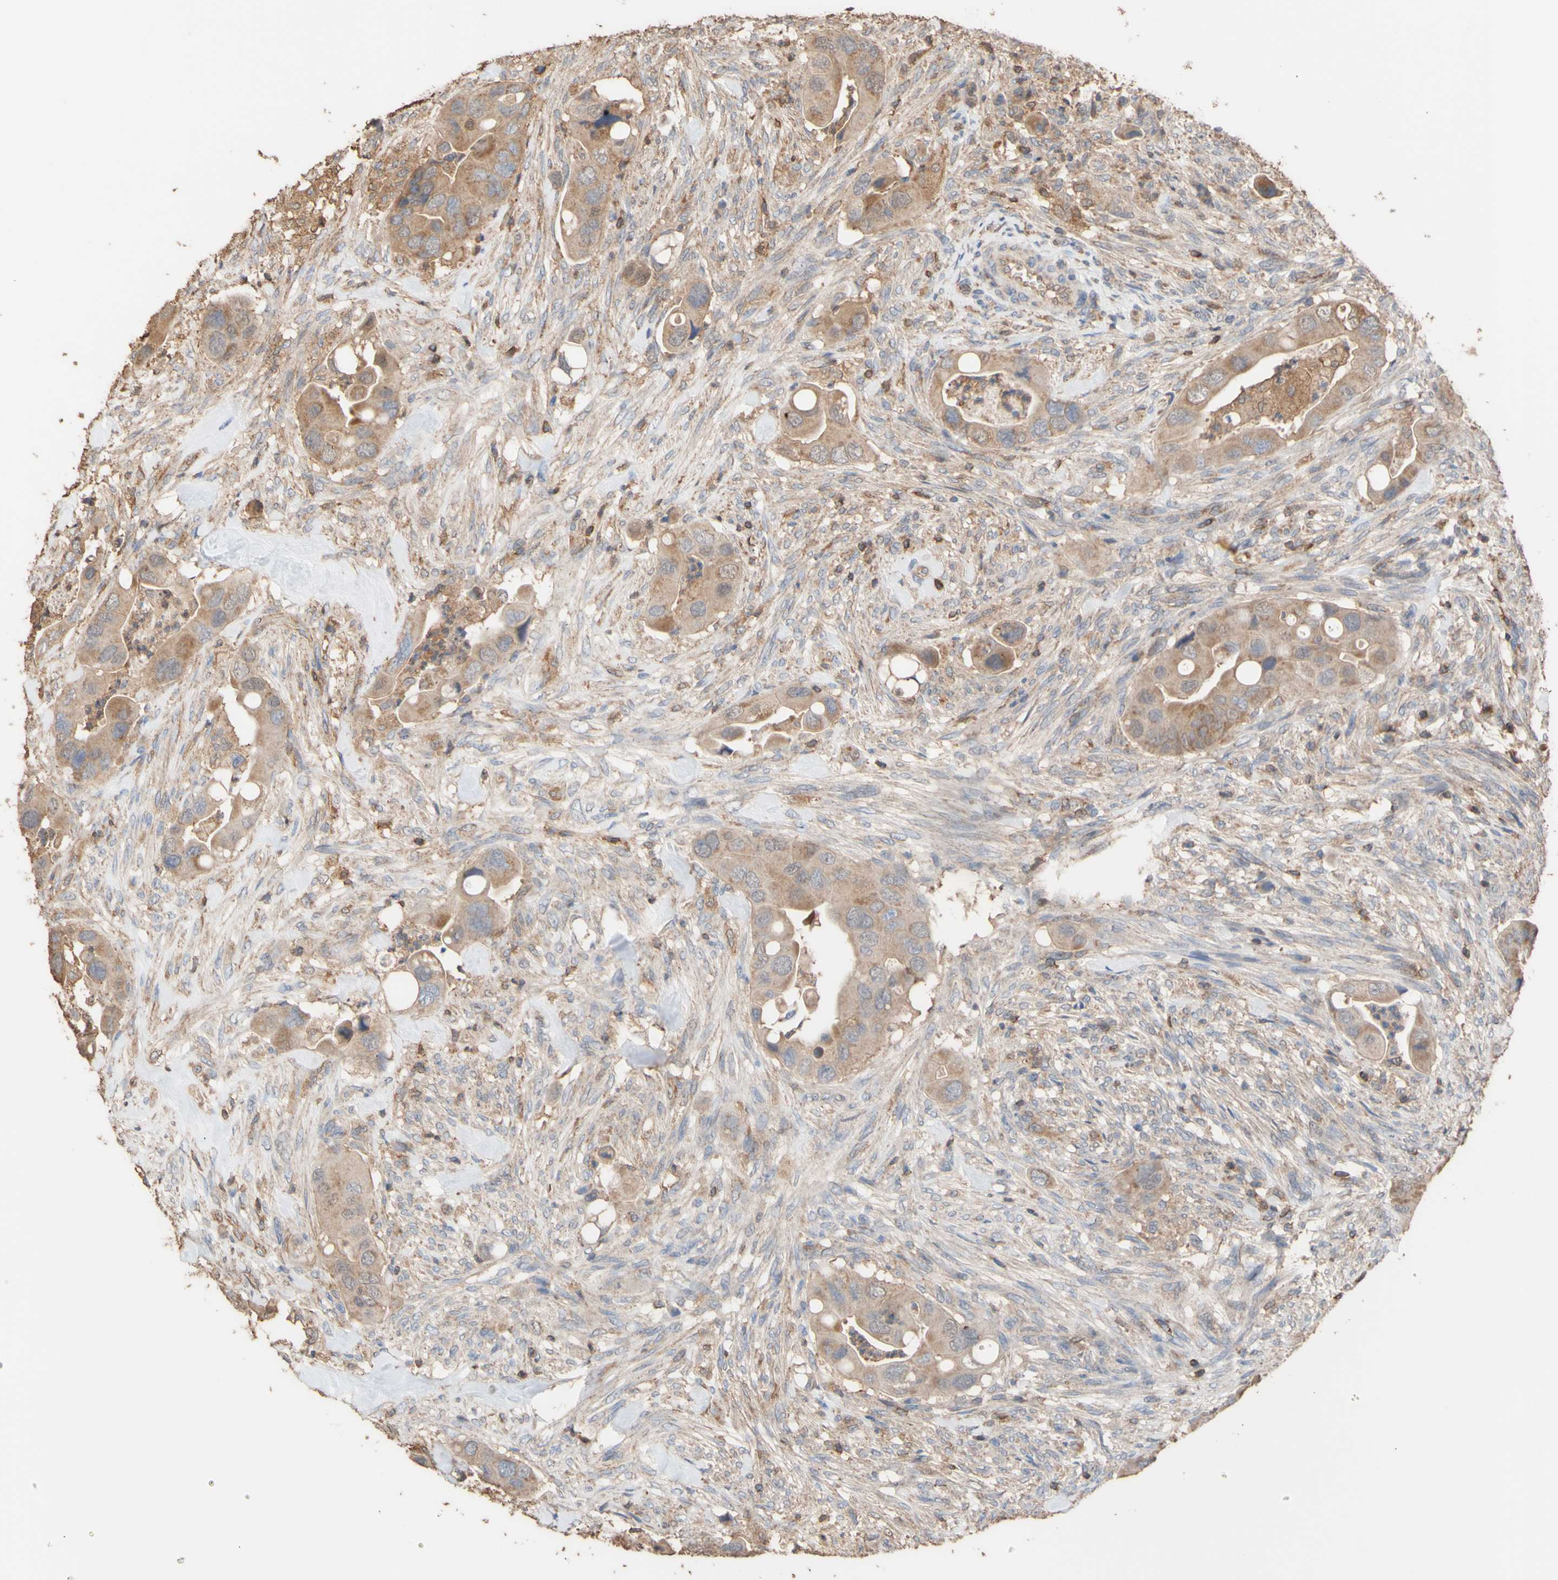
{"staining": {"intensity": "moderate", "quantity": ">75%", "location": "cytoplasmic/membranous"}, "tissue": "colorectal cancer", "cell_type": "Tumor cells", "image_type": "cancer", "snomed": [{"axis": "morphology", "description": "Adenocarcinoma, NOS"}, {"axis": "topography", "description": "Rectum"}], "caption": "This image demonstrates colorectal cancer (adenocarcinoma) stained with immunohistochemistry (IHC) to label a protein in brown. The cytoplasmic/membranous of tumor cells show moderate positivity for the protein. Nuclei are counter-stained blue.", "gene": "ALDH9A1", "patient": {"sex": "female", "age": 57}}